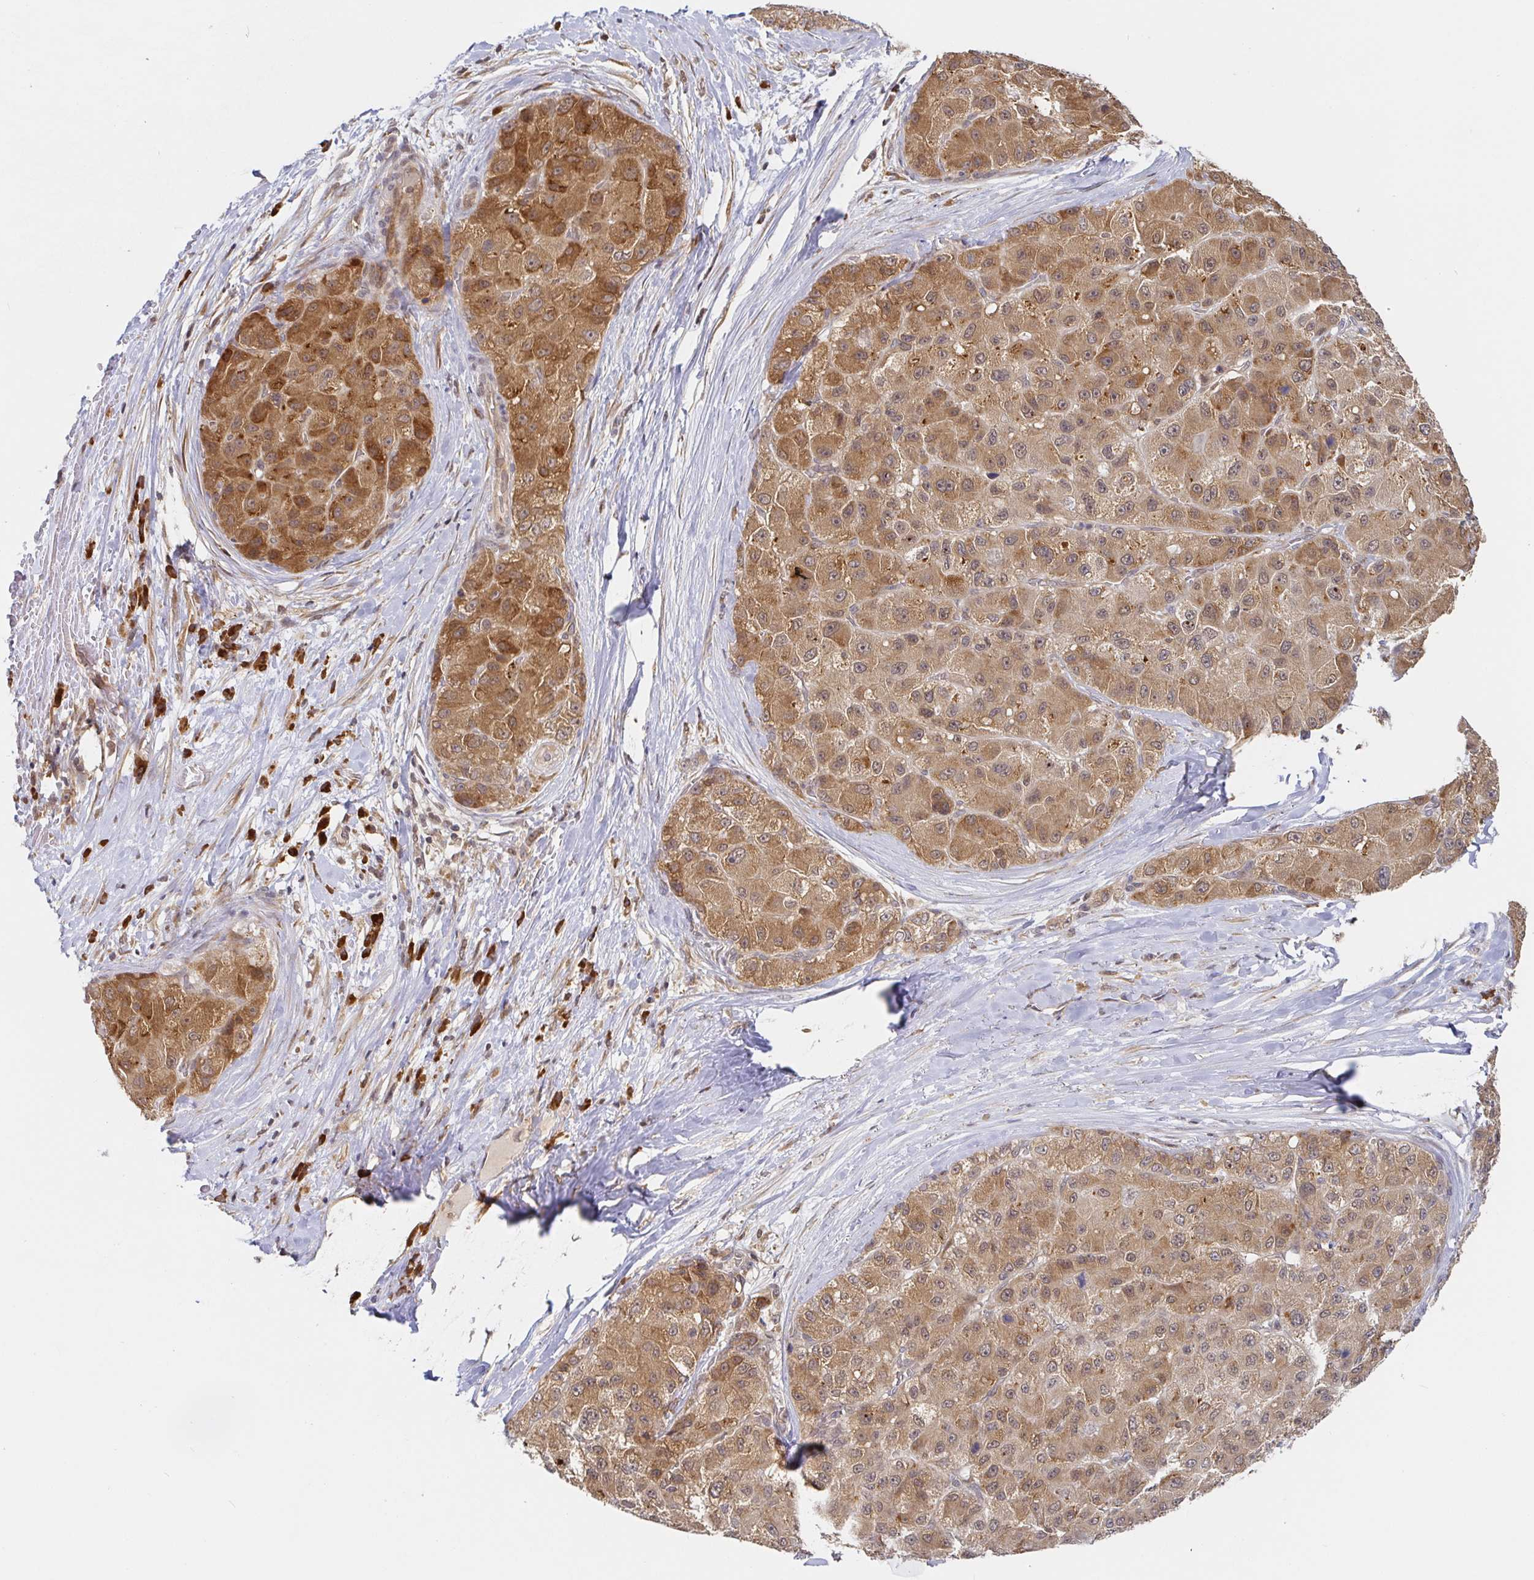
{"staining": {"intensity": "moderate", "quantity": ">75%", "location": "cytoplasmic/membranous"}, "tissue": "liver cancer", "cell_type": "Tumor cells", "image_type": "cancer", "snomed": [{"axis": "morphology", "description": "Carcinoma, Hepatocellular, NOS"}, {"axis": "topography", "description": "Liver"}], "caption": "The histopathology image displays staining of liver hepatocellular carcinoma, revealing moderate cytoplasmic/membranous protein positivity (brown color) within tumor cells. (brown staining indicates protein expression, while blue staining denotes nuclei).", "gene": "ALG1", "patient": {"sex": "male", "age": 80}}